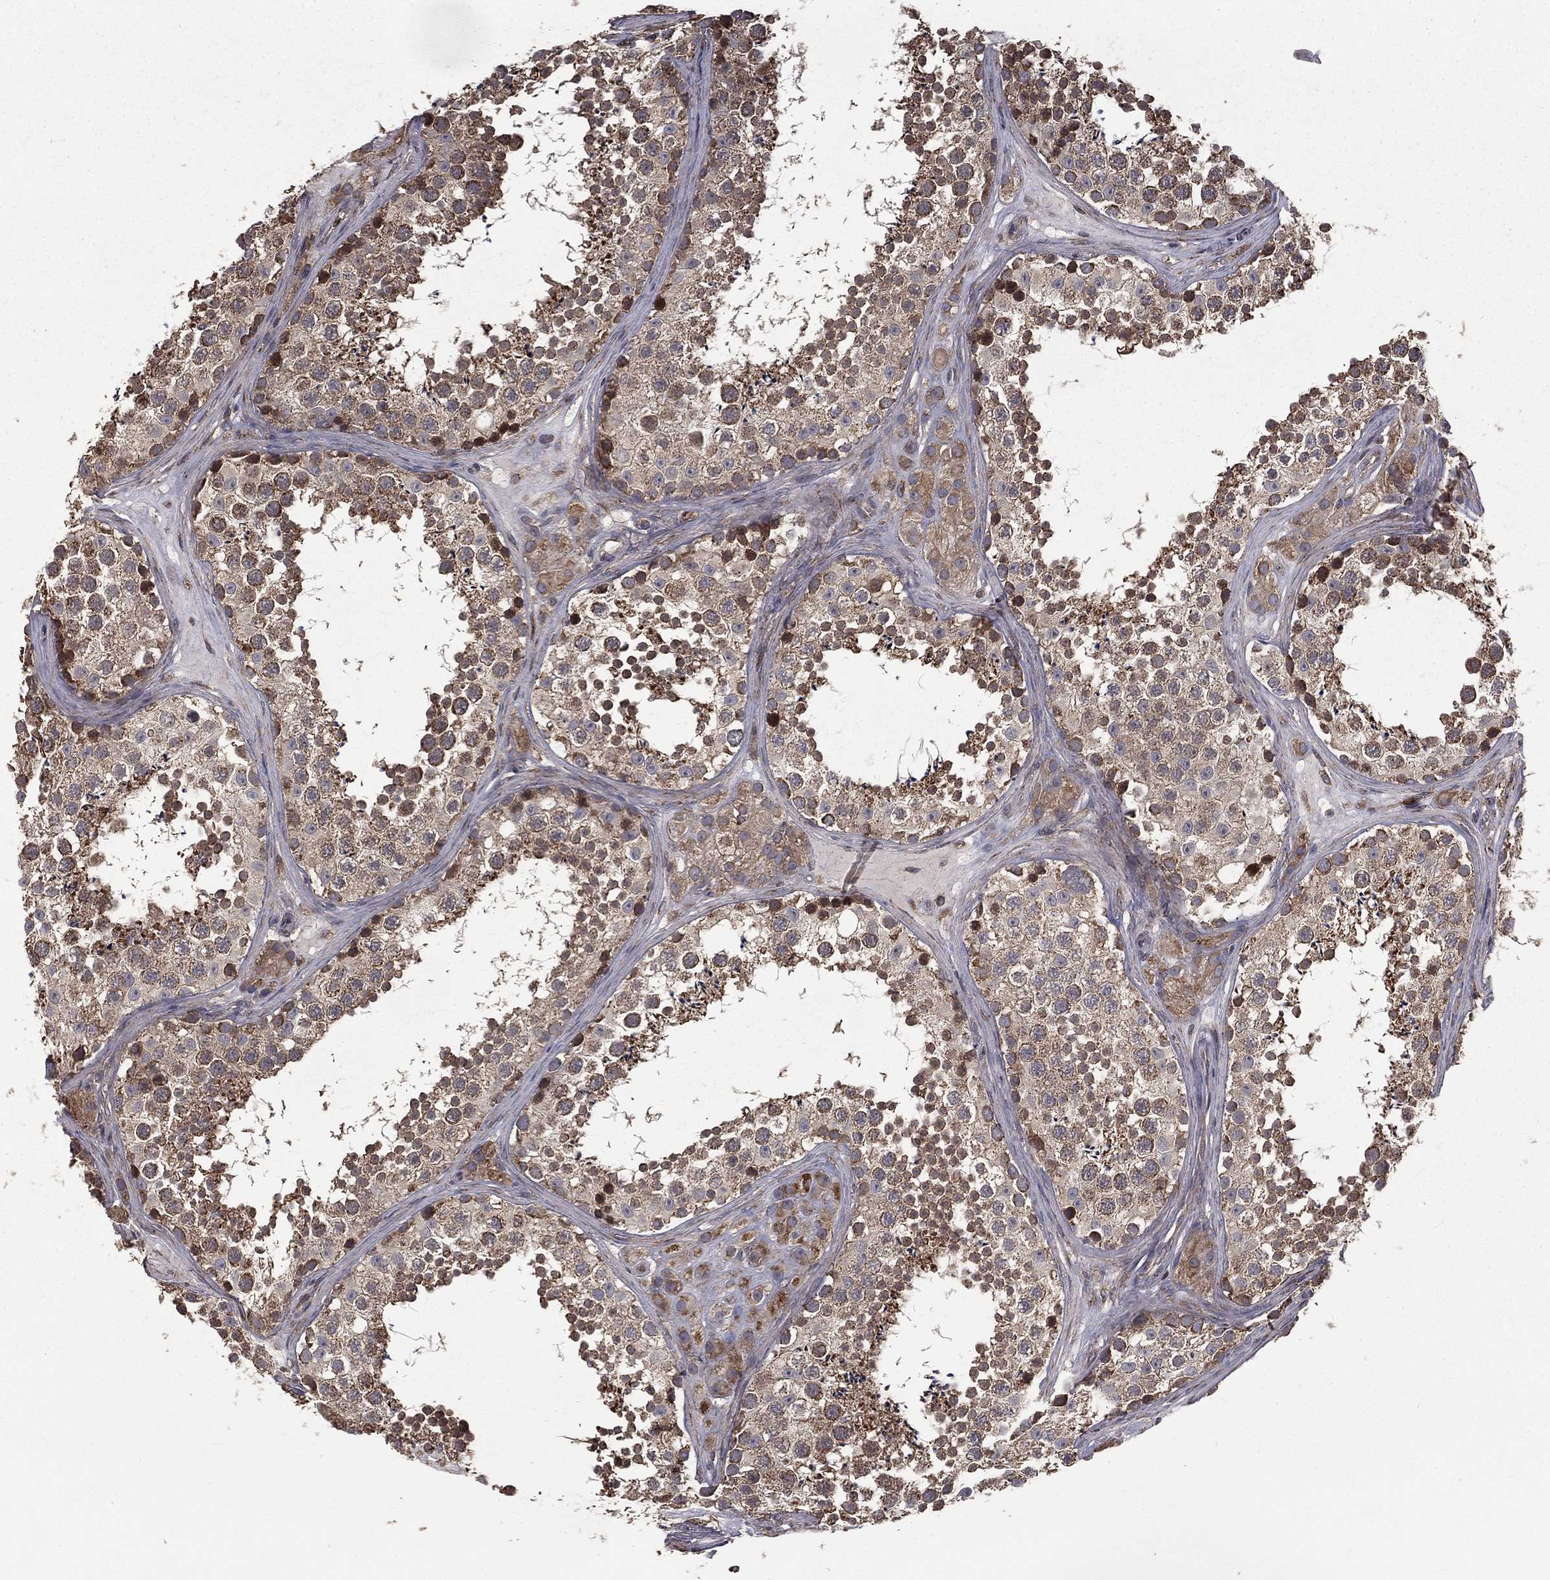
{"staining": {"intensity": "moderate", "quantity": "25%-75%", "location": "cytoplasmic/membranous"}, "tissue": "testis", "cell_type": "Cells in seminiferous ducts", "image_type": "normal", "snomed": [{"axis": "morphology", "description": "Normal tissue, NOS"}, {"axis": "topography", "description": "Testis"}], "caption": "Immunohistochemistry (IHC) of benign testis shows medium levels of moderate cytoplasmic/membranous staining in approximately 25%-75% of cells in seminiferous ducts. The staining was performed using DAB (3,3'-diaminobenzidine), with brown indicating positive protein expression. Nuclei are stained blue with hematoxylin.", "gene": "OLFML1", "patient": {"sex": "male", "age": 41}}